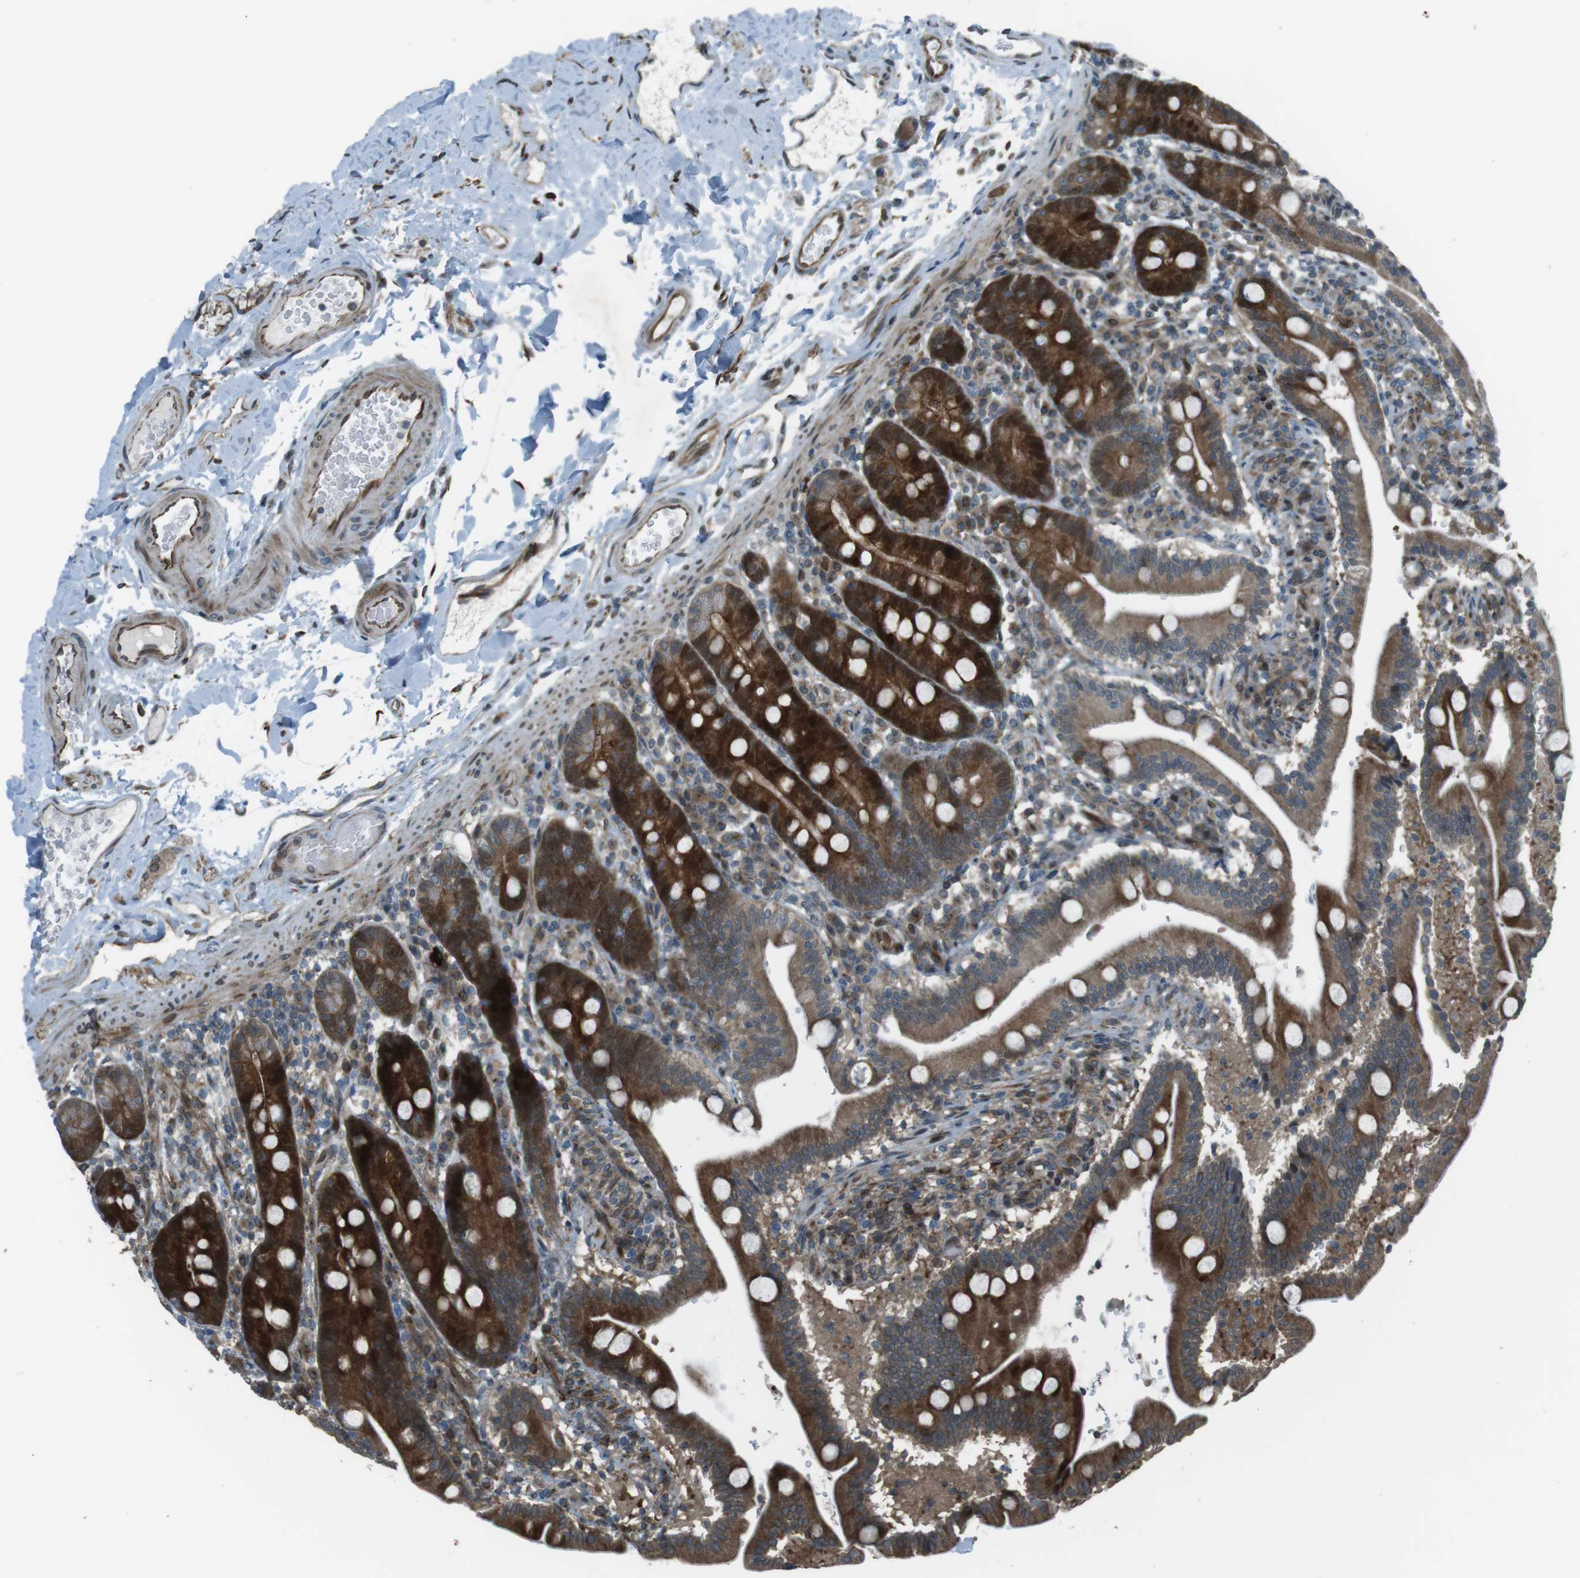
{"staining": {"intensity": "strong", "quantity": ">75%", "location": "cytoplasmic/membranous"}, "tissue": "duodenum", "cell_type": "Glandular cells", "image_type": "normal", "snomed": [{"axis": "morphology", "description": "Normal tissue, NOS"}, {"axis": "topography", "description": "Duodenum"}], "caption": "A brown stain shows strong cytoplasmic/membranous staining of a protein in glandular cells of normal duodenum.", "gene": "ZNF330", "patient": {"sex": "male", "age": 54}}